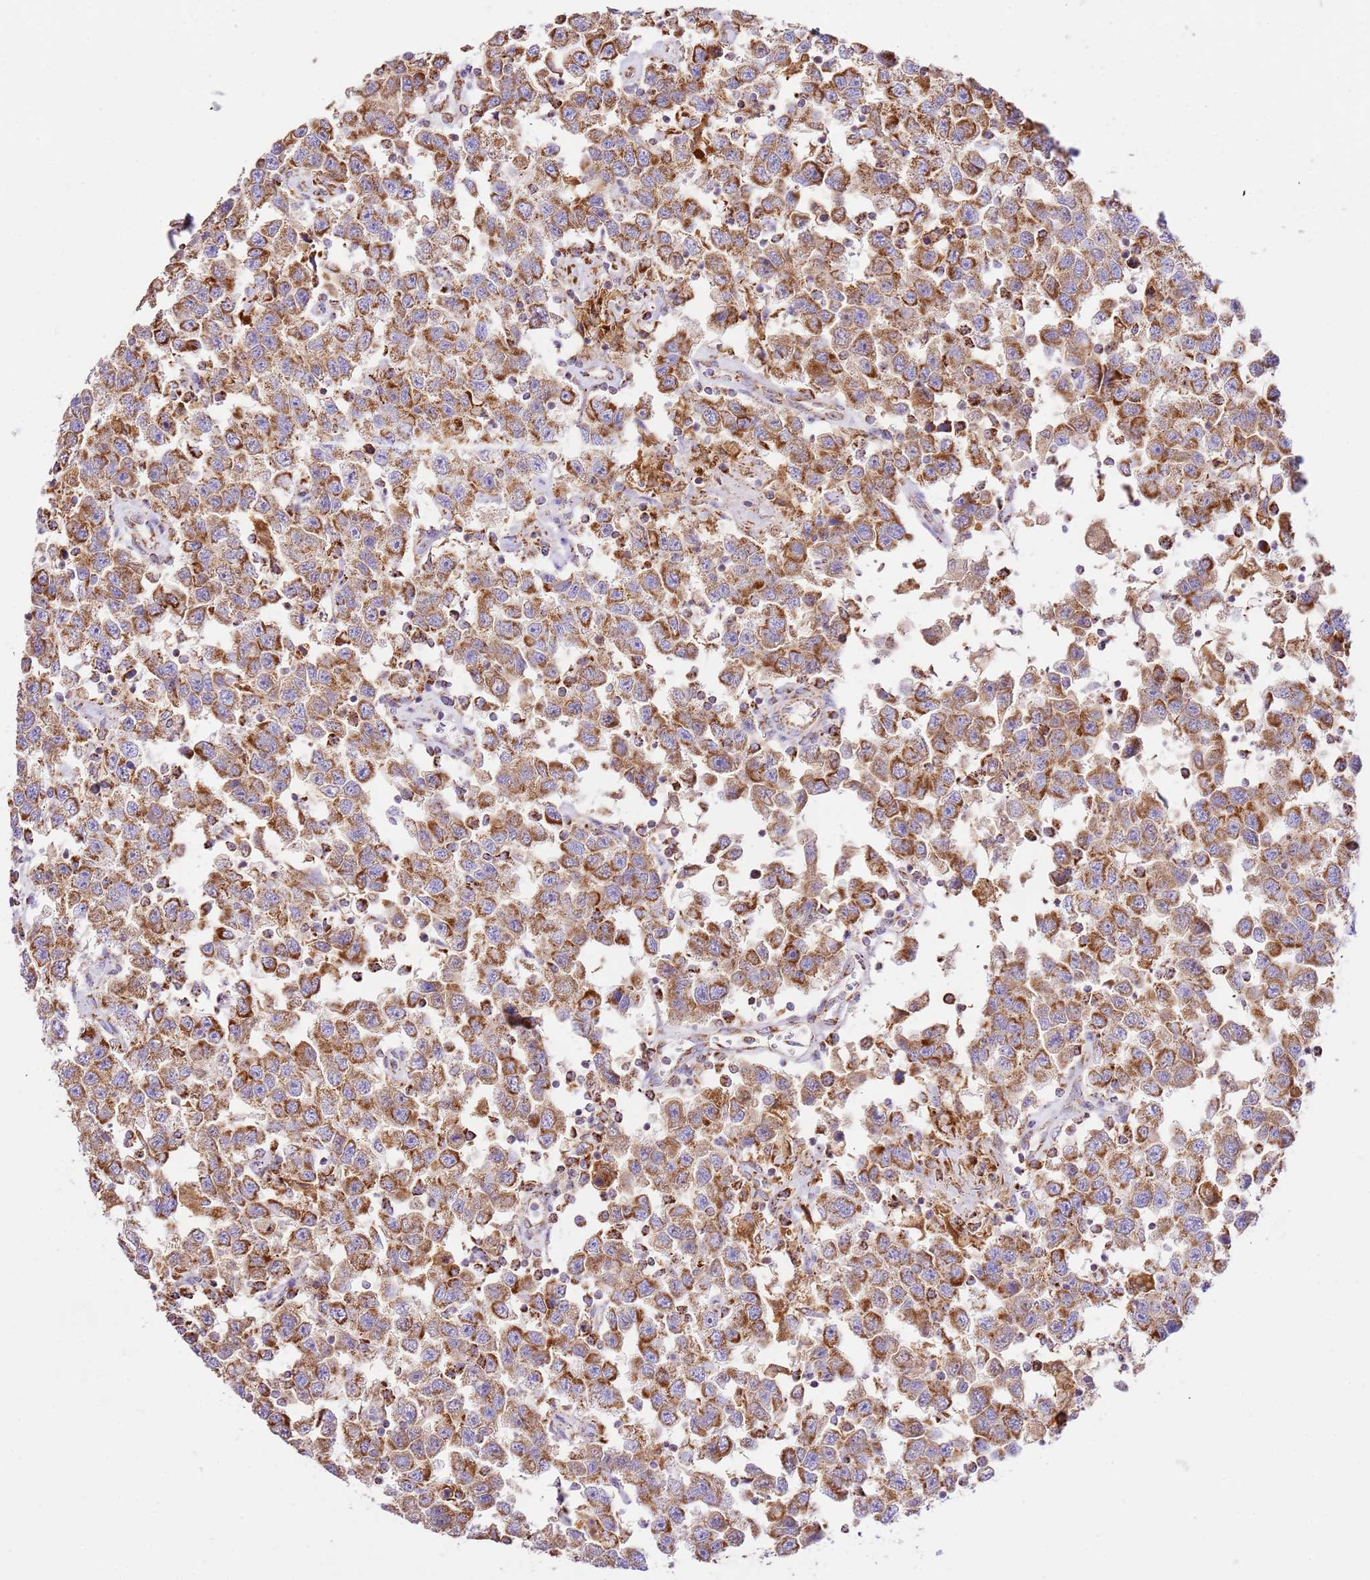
{"staining": {"intensity": "strong", "quantity": ">75%", "location": "cytoplasmic/membranous"}, "tissue": "testis cancer", "cell_type": "Tumor cells", "image_type": "cancer", "snomed": [{"axis": "morphology", "description": "Seminoma, NOS"}, {"axis": "topography", "description": "Testis"}], "caption": "Strong cytoplasmic/membranous positivity for a protein is appreciated in about >75% of tumor cells of testis seminoma using IHC.", "gene": "ZBTB39", "patient": {"sex": "male", "age": 41}}